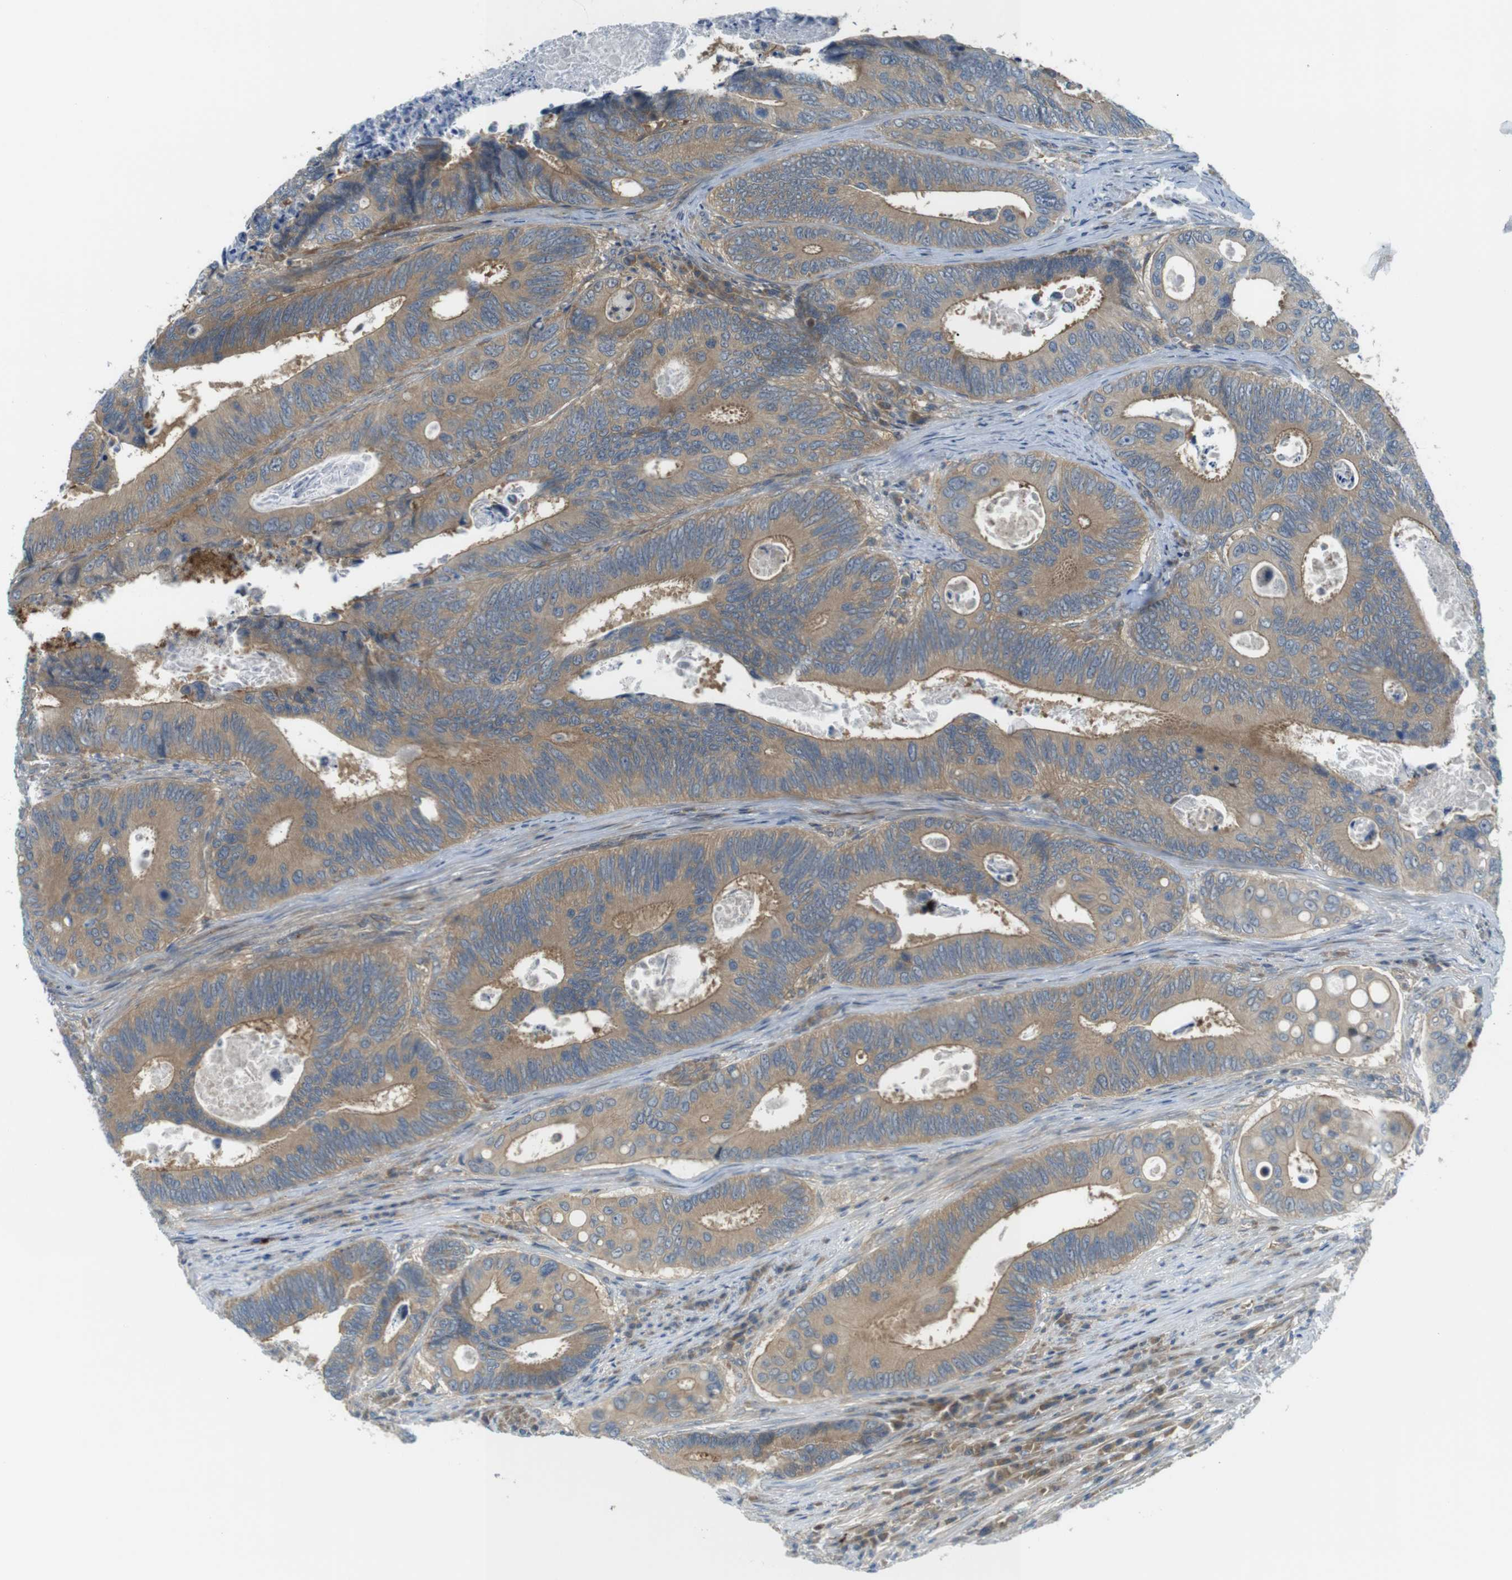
{"staining": {"intensity": "moderate", "quantity": ">75%", "location": "cytoplasmic/membranous"}, "tissue": "colorectal cancer", "cell_type": "Tumor cells", "image_type": "cancer", "snomed": [{"axis": "morphology", "description": "Inflammation, NOS"}, {"axis": "morphology", "description": "Adenocarcinoma, NOS"}, {"axis": "topography", "description": "Colon"}], "caption": "IHC (DAB) staining of human colorectal adenocarcinoma exhibits moderate cytoplasmic/membranous protein expression in approximately >75% of tumor cells.", "gene": "TSC1", "patient": {"sex": "male", "age": 72}}